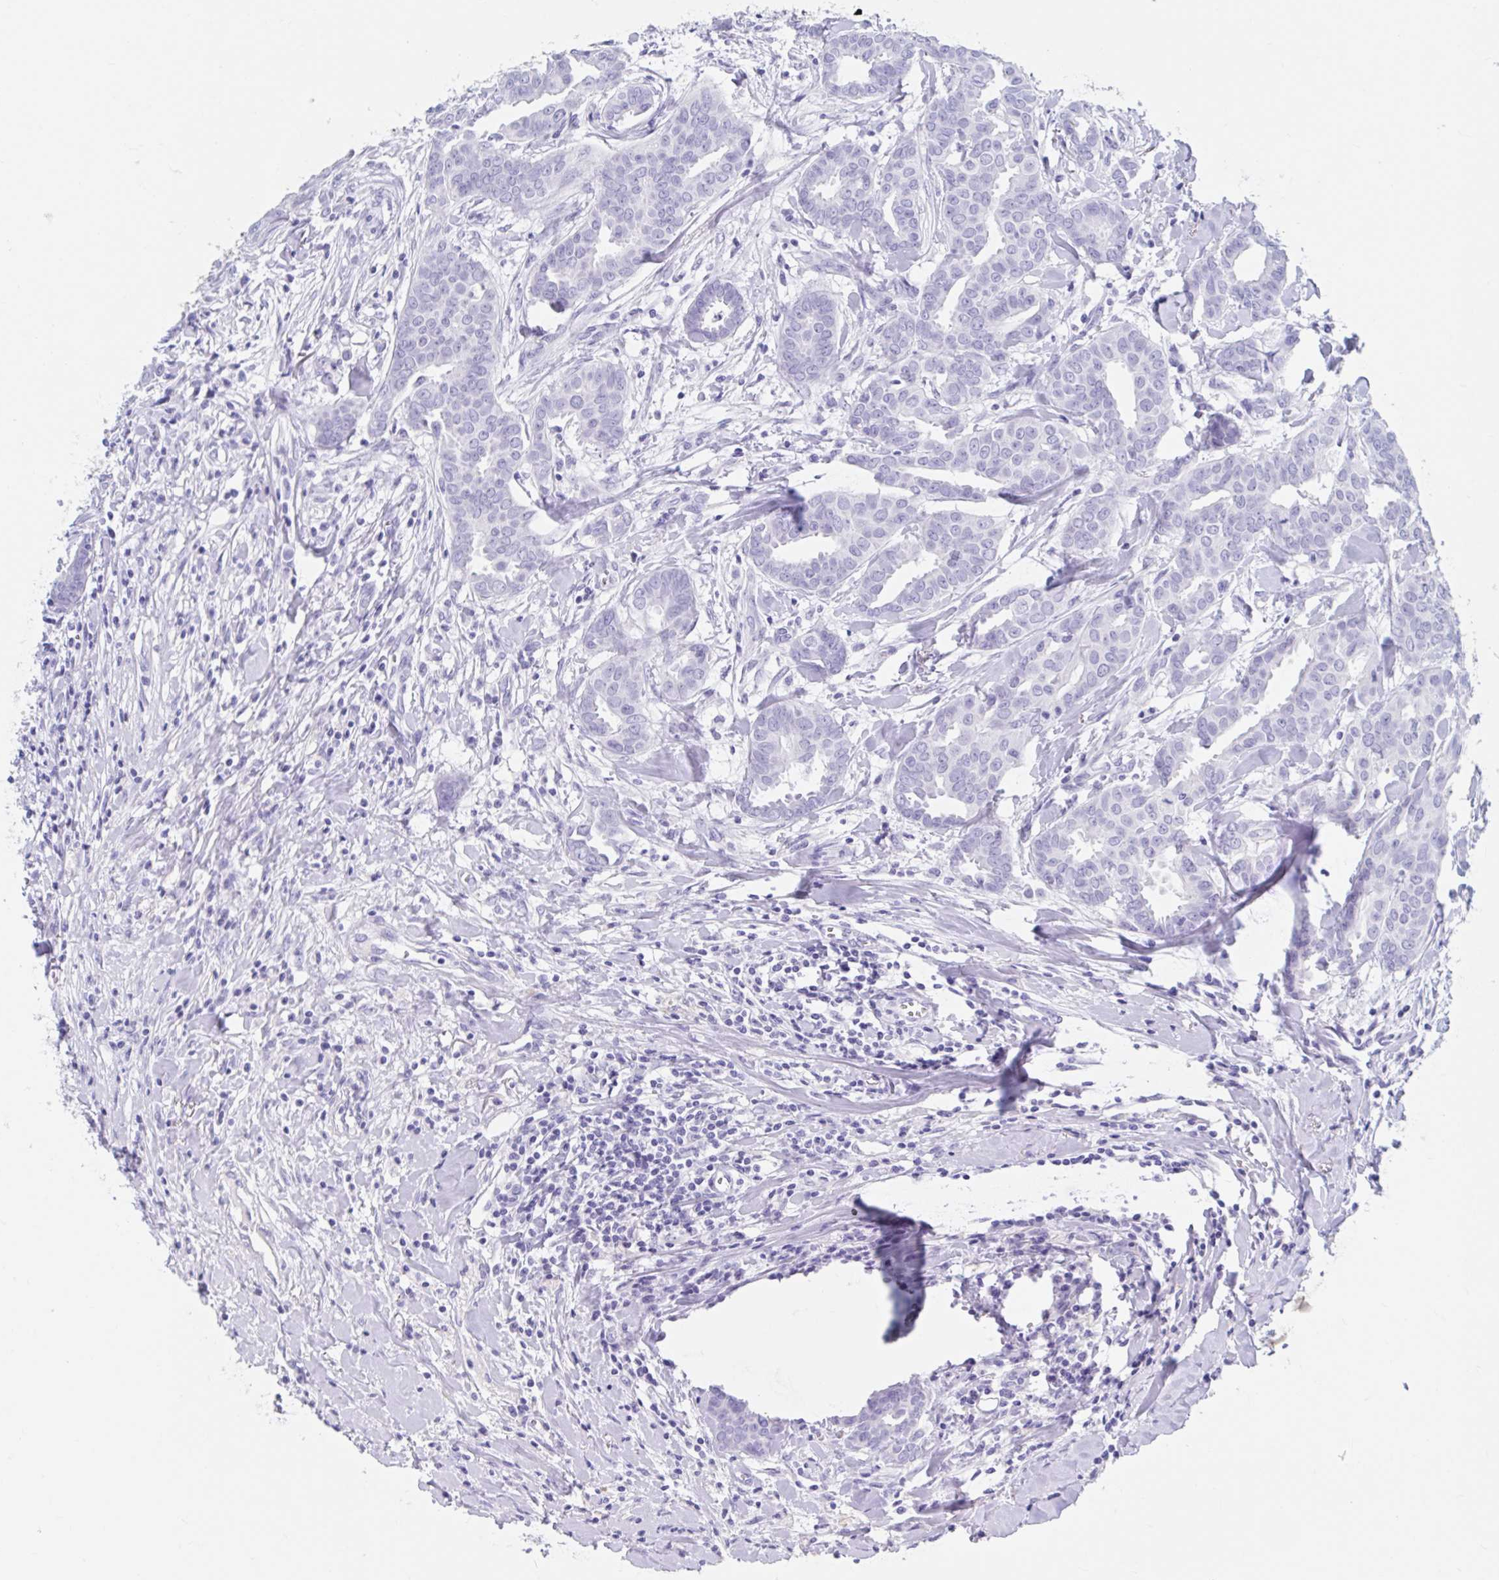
{"staining": {"intensity": "negative", "quantity": "none", "location": "none"}, "tissue": "breast cancer", "cell_type": "Tumor cells", "image_type": "cancer", "snomed": [{"axis": "morphology", "description": "Duct carcinoma"}, {"axis": "topography", "description": "Breast"}], "caption": "Immunohistochemistry of human breast cancer (invasive ductal carcinoma) demonstrates no positivity in tumor cells.", "gene": "DPEP3", "patient": {"sex": "female", "age": 45}}